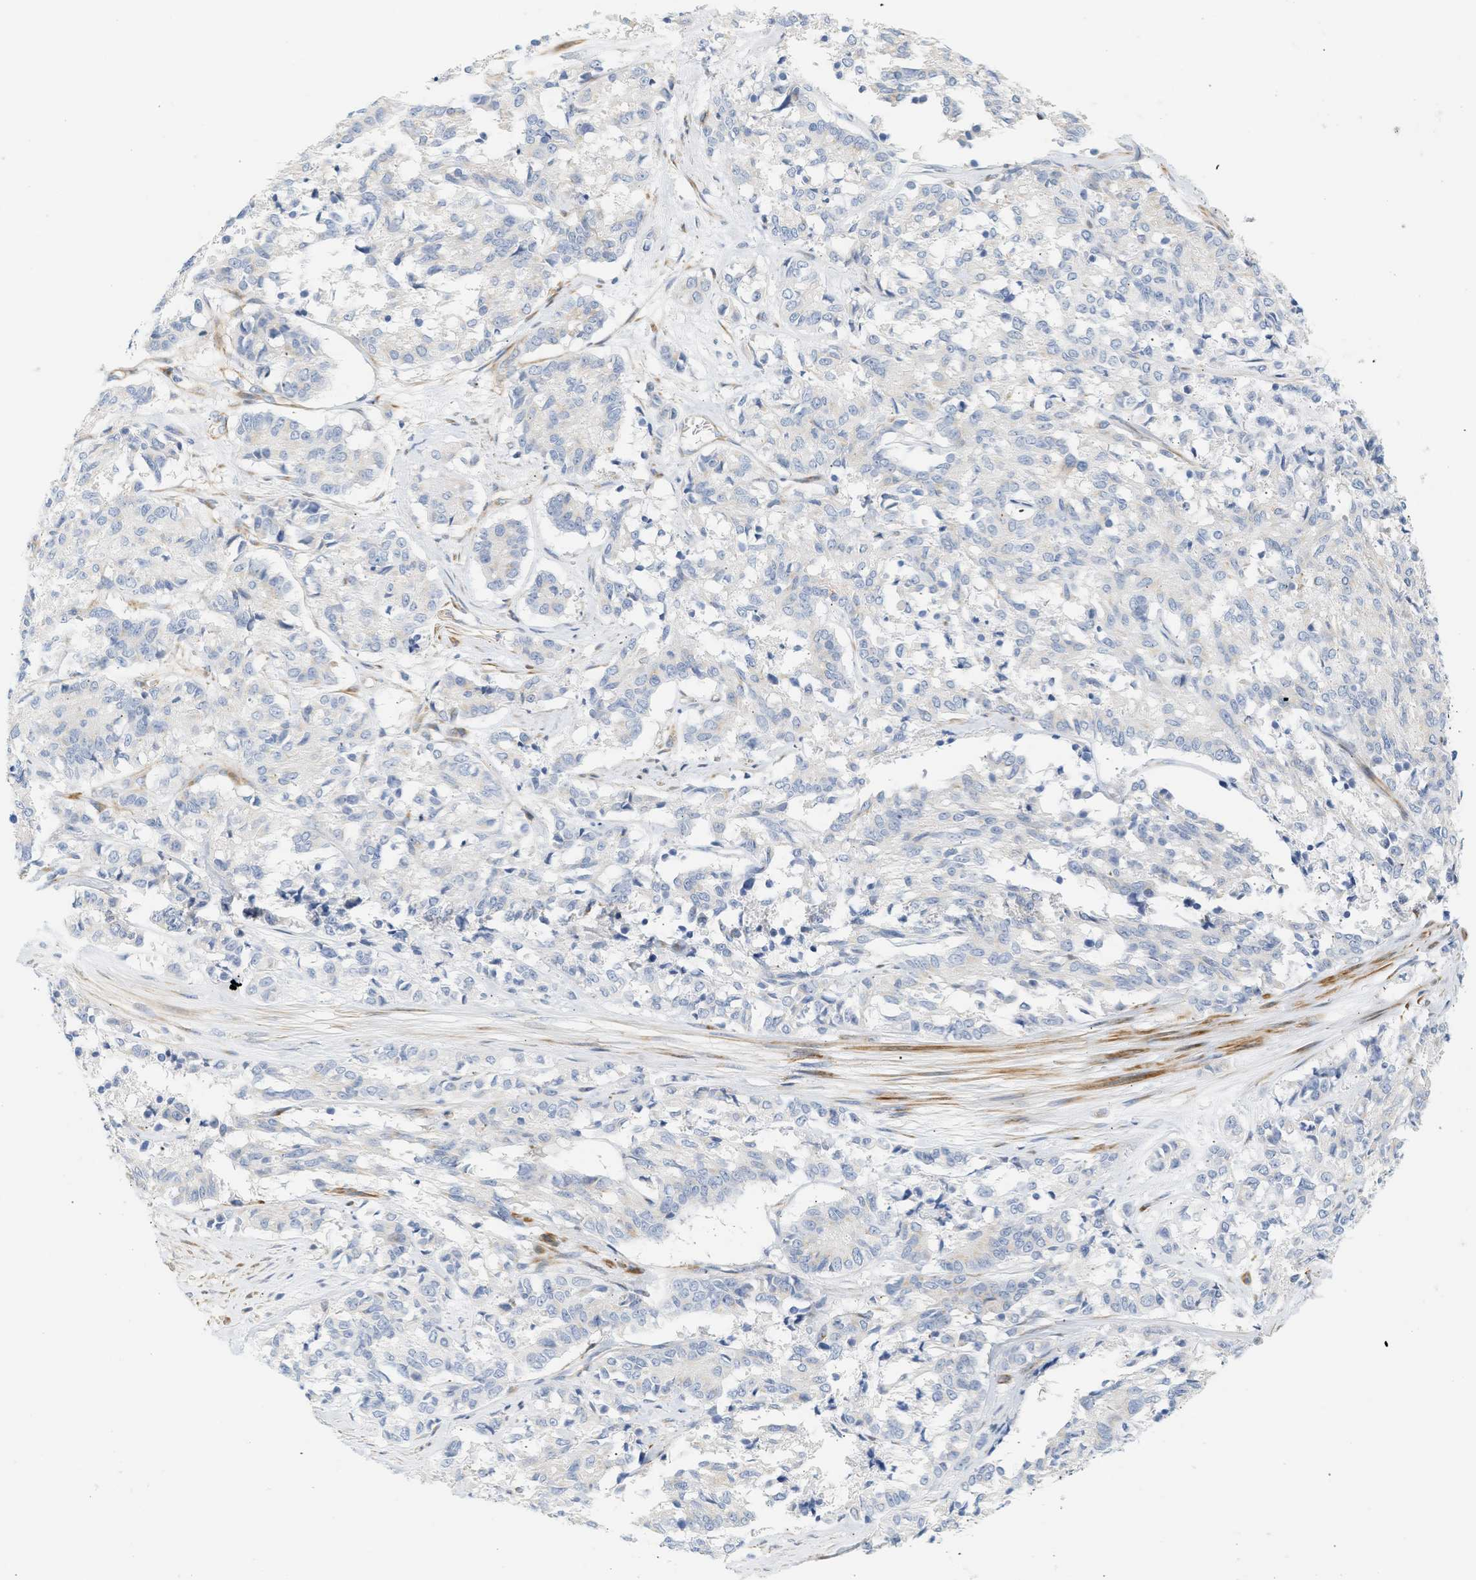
{"staining": {"intensity": "negative", "quantity": "none", "location": "none"}, "tissue": "cervical cancer", "cell_type": "Tumor cells", "image_type": "cancer", "snomed": [{"axis": "morphology", "description": "Squamous cell carcinoma, NOS"}, {"axis": "topography", "description": "Cervix"}], "caption": "Immunohistochemistry (IHC) image of neoplastic tissue: cervical cancer (squamous cell carcinoma) stained with DAB (3,3'-diaminobenzidine) reveals no significant protein expression in tumor cells. (Immunohistochemistry (IHC), brightfield microscopy, high magnification).", "gene": "SLC30A7", "patient": {"sex": "female", "age": 35}}